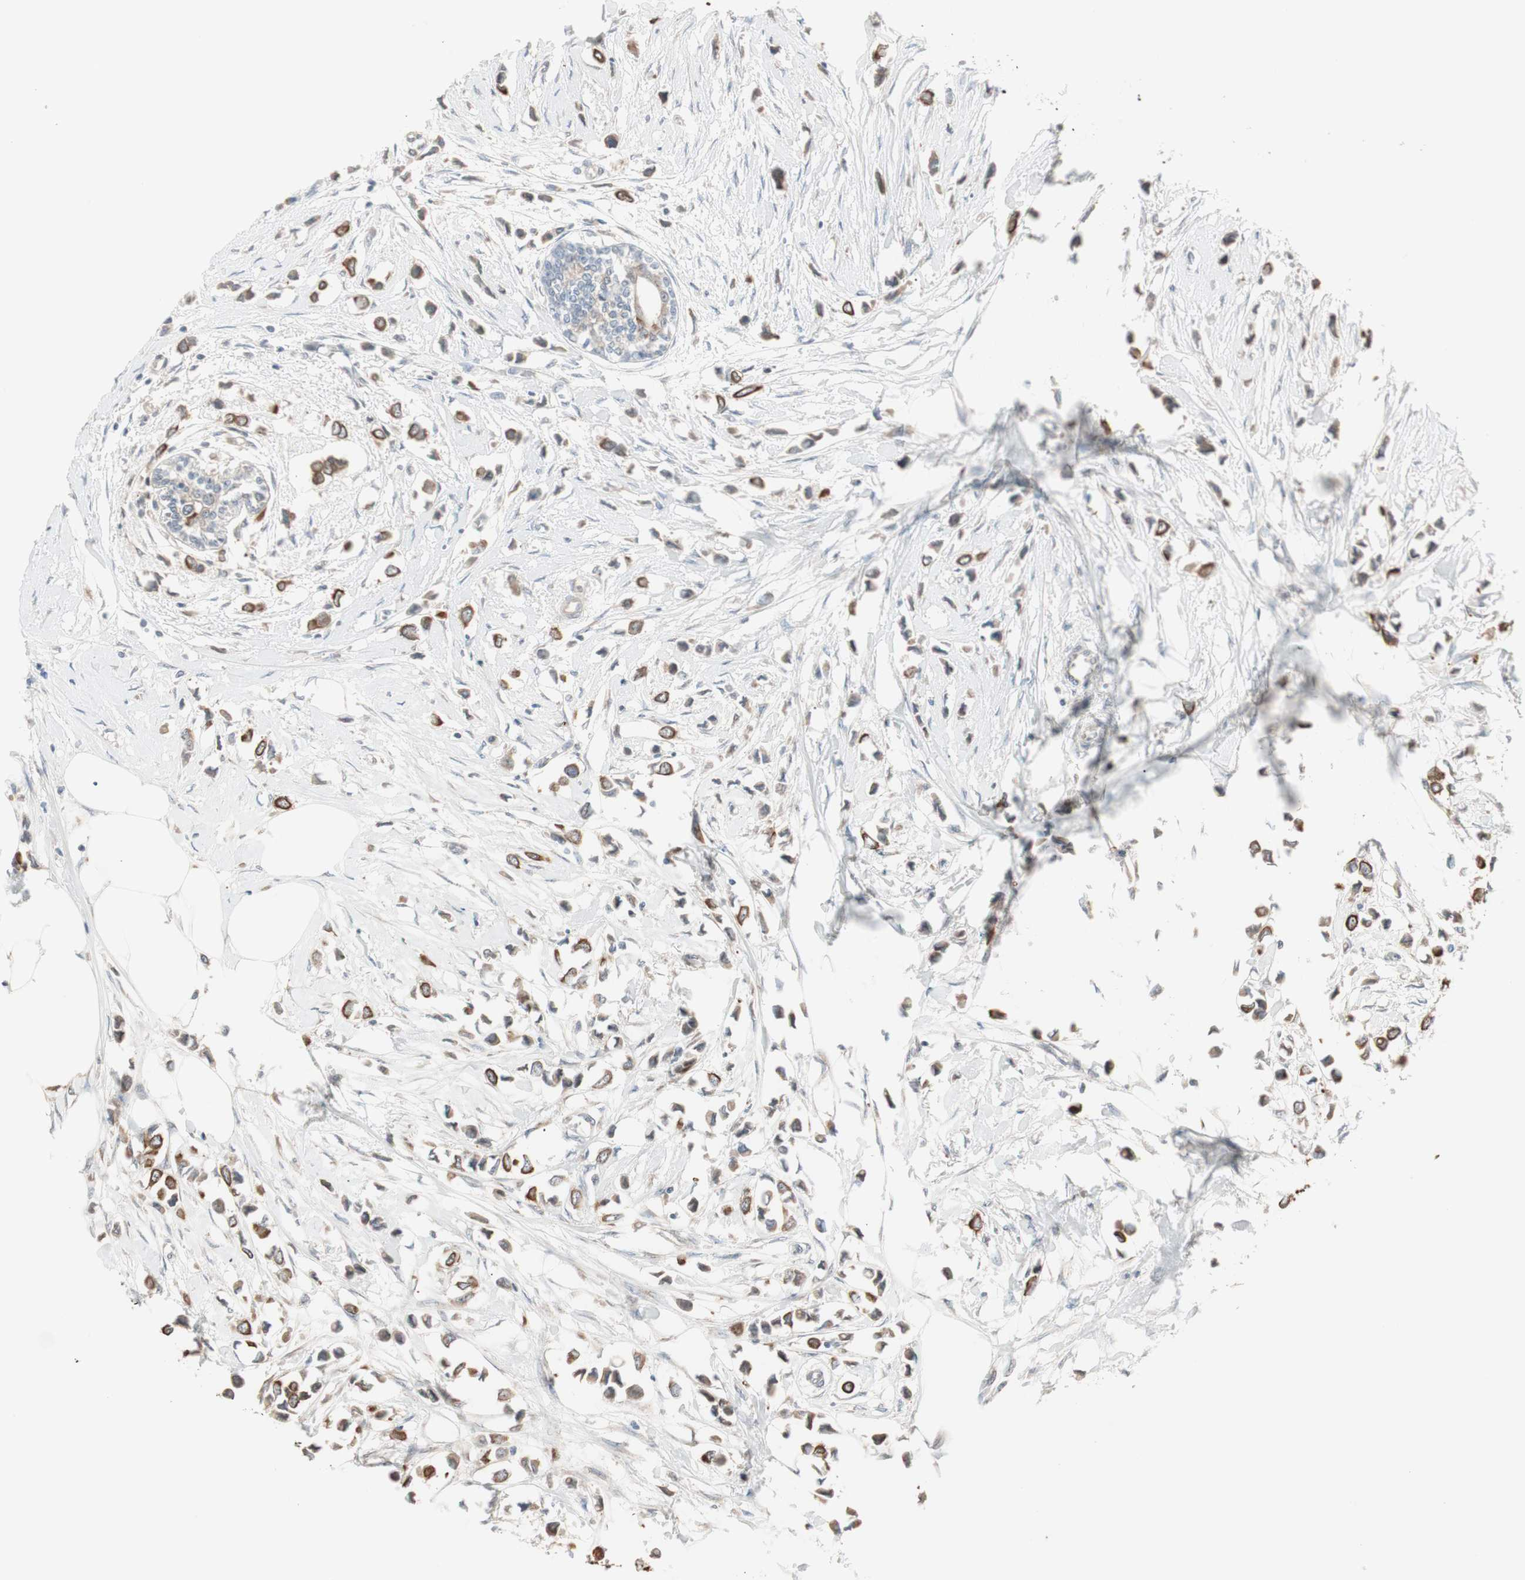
{"staining": {"intensity": "weak", "quantity": ">75%", "location": "cytoplasmic/membranous"}, "tissue": "breast cancer", "cell_type": "Tumor cells", "image_type": "cancer", "snomed": [{"axis": "morphology", "description": "Lobular carcinoma"}, {"axis": "topography", "description": "Breast"}], "caption": "This image exhibits IHC staining of human breast lobular carcinoma, with low weak cytoplasmic/membranous expression in approximately >75% of tumor cells.", "gene": "FBXO5", "patient": {"sex": "female", "age": 51}}